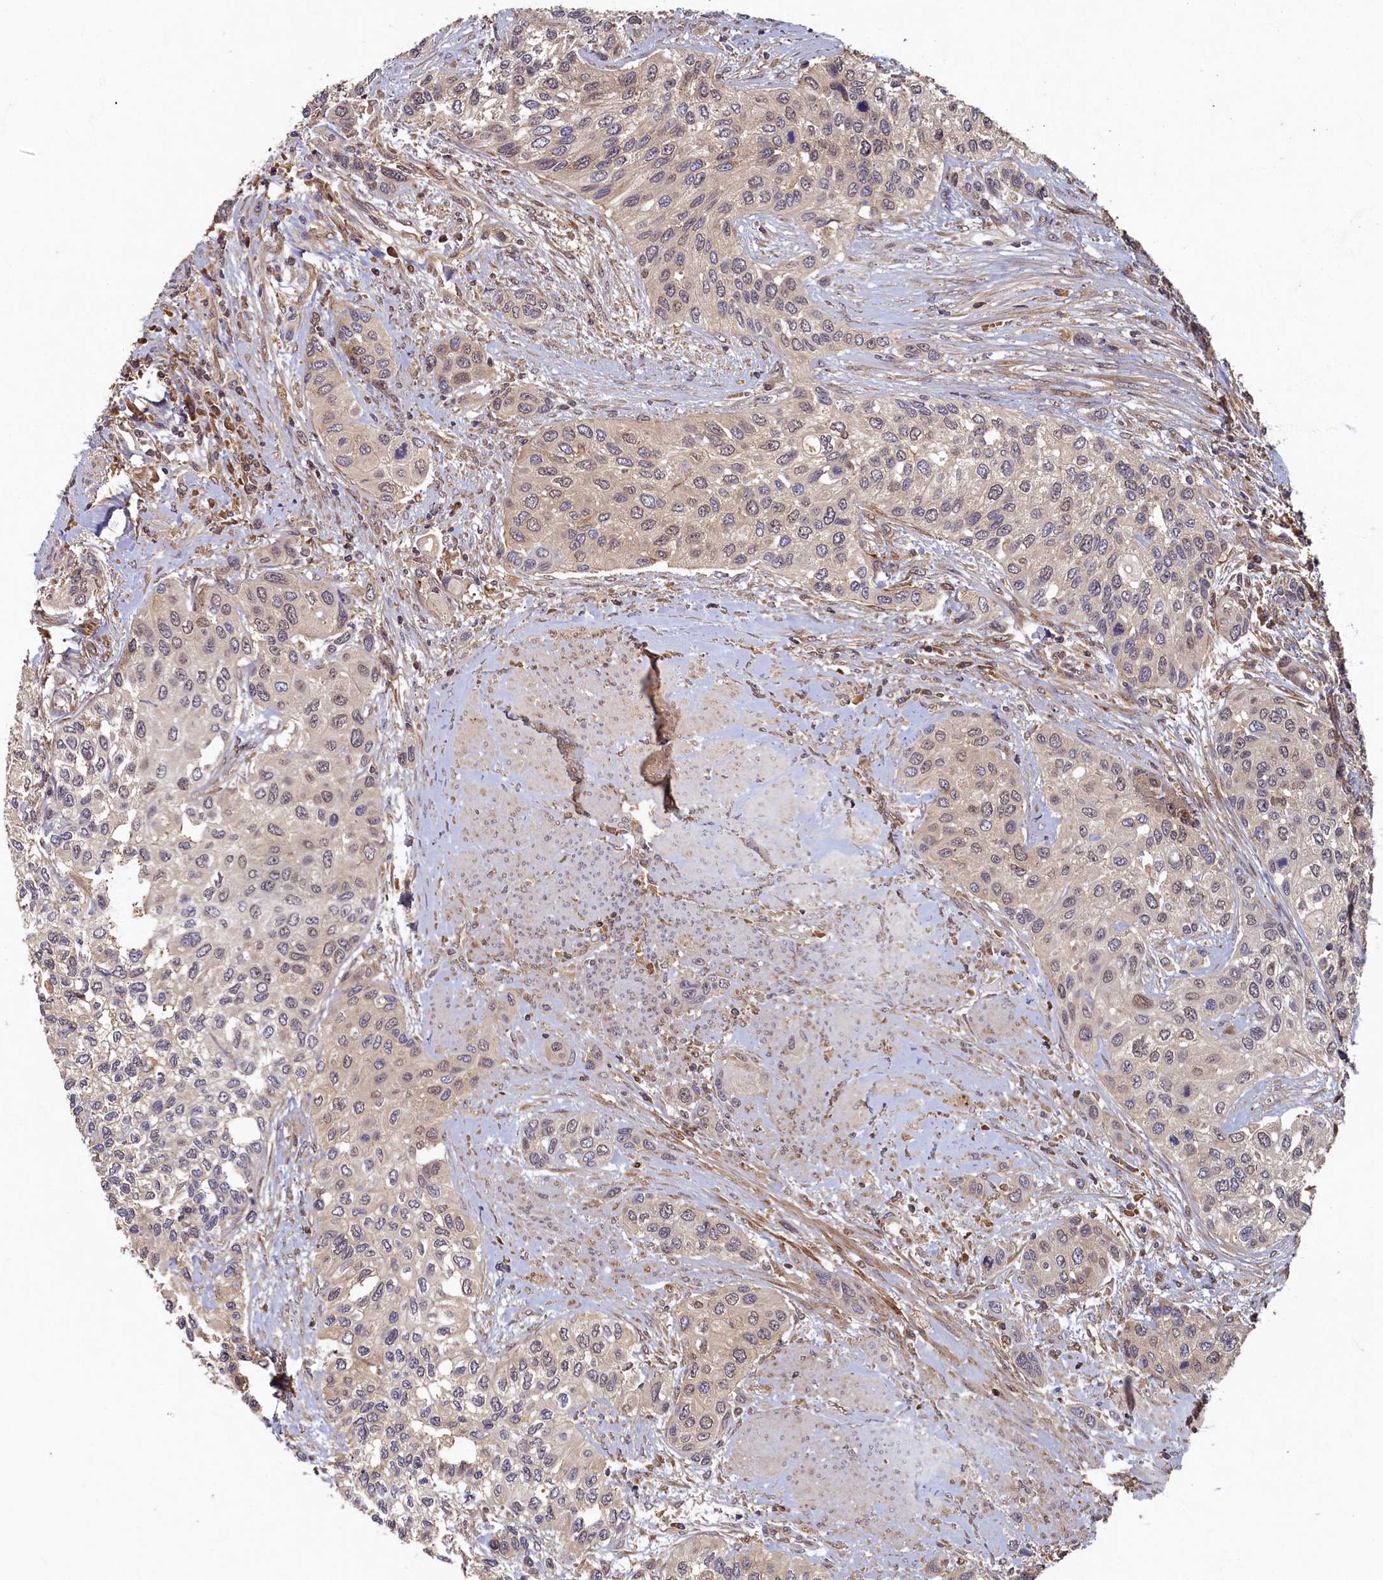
{"staining": {"intensity": "weak", "quantity": "<25%", "location": "cytoplasmic/membranous,nuclear"}, "tissue": "urothelial cancer", "cell_type": "Tumor cells", "image_type": "cancer", "snomed": [{"axis": "morphology", "description": "Normal tissue, NOS"}, {"axis": "morphology", "description": "Urothelial carcinoma, High grade"}, {"axis": "topography", "description": "Vascular tissue"}, {"axis": "topography", "description": "Urinary bladder"}], "caption": "There is no significant staining in tumor cells of high-grade urothelial carcinoma.", "gene": "LCMT2", "patient": {"sex": "female", "age": 56}}